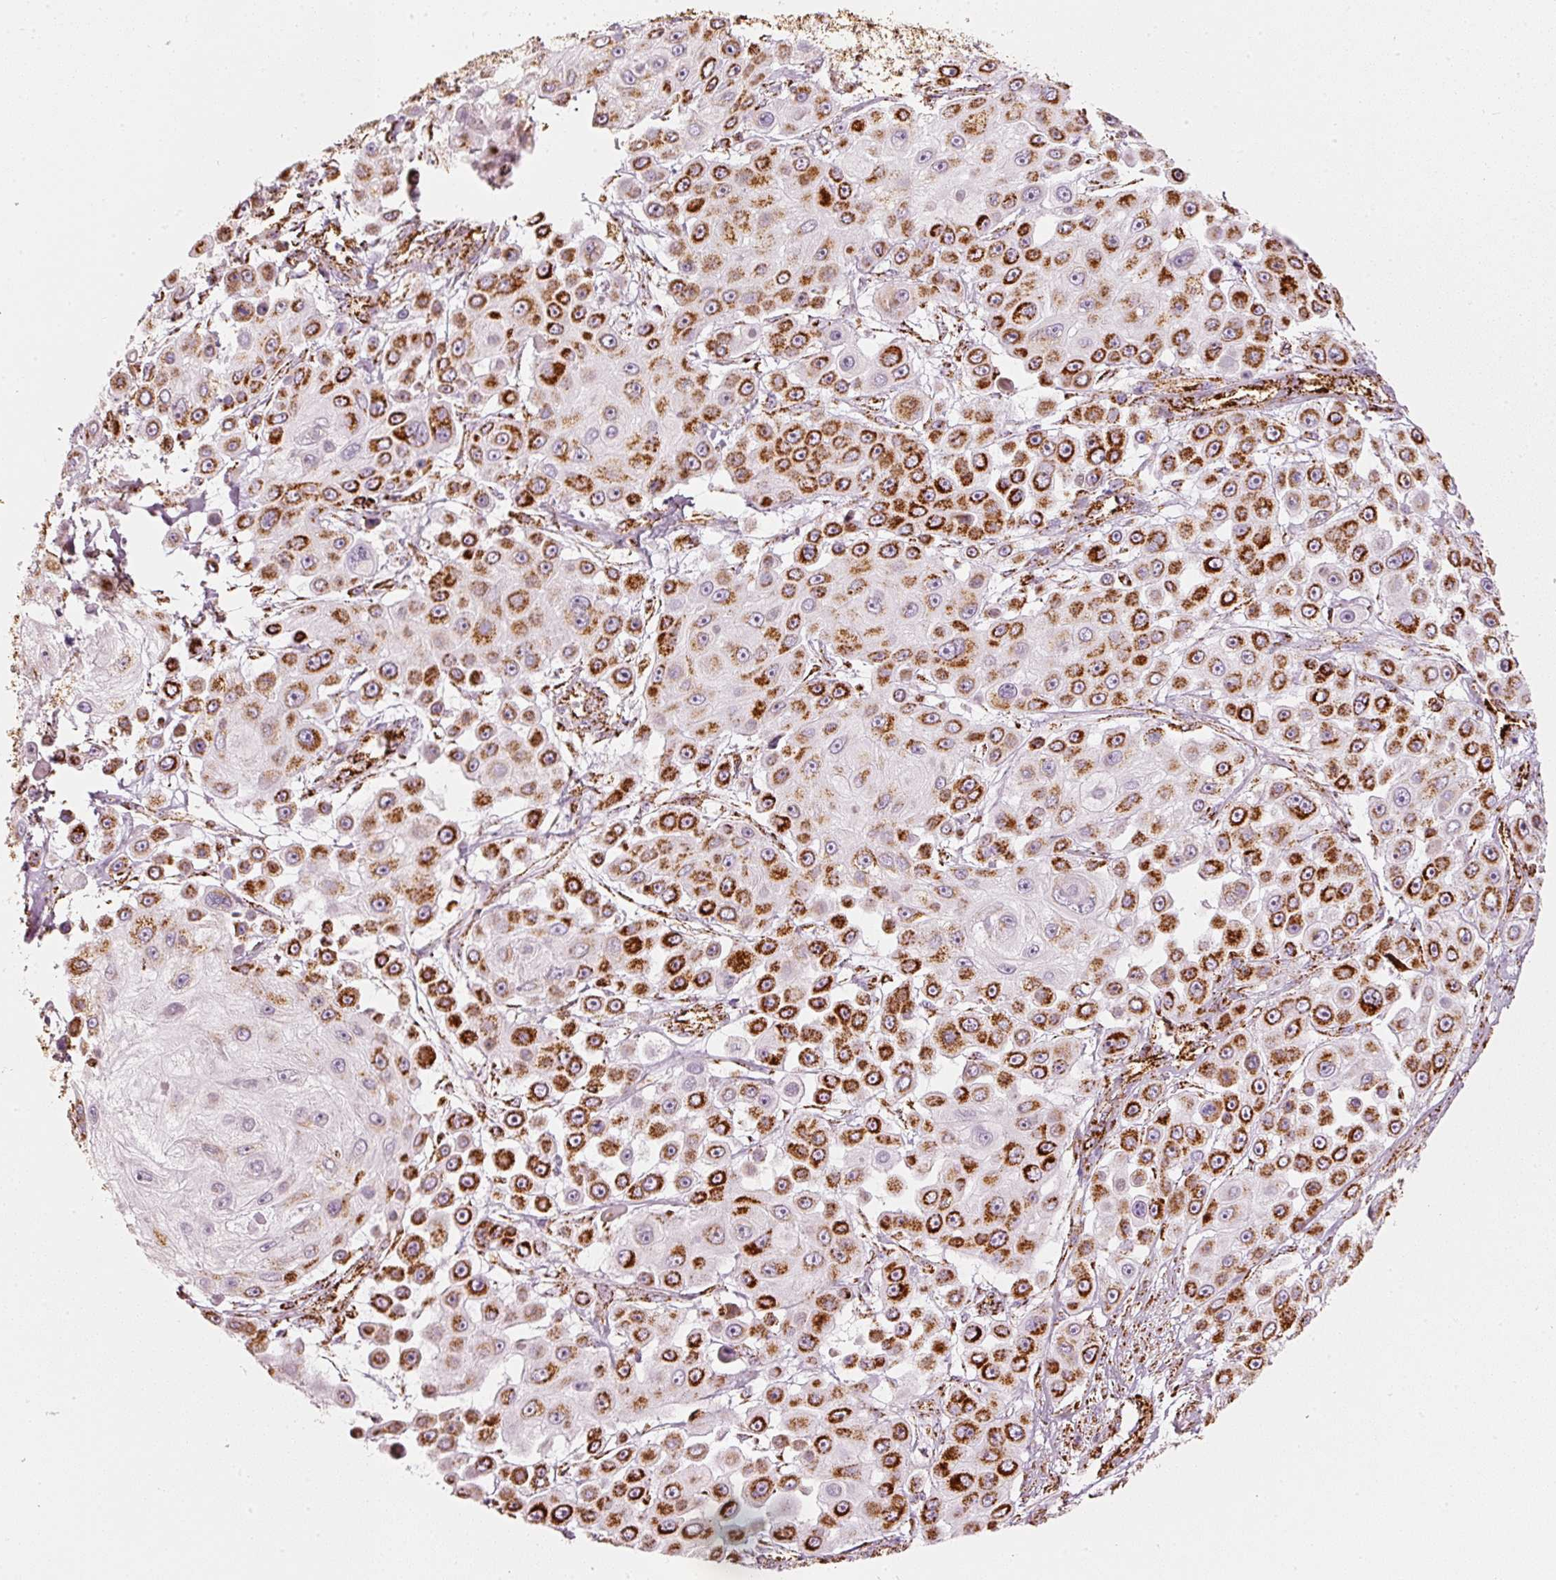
{"staining": {"intensity": "strong", "quantity": ">75%", "location": "cytoplasmic/membranous"}, "tissue": "skin cancer", "cell_type": "Tumor cells", "image_type": "cancer", "snomed": [{"axis": "morphology", "description": "Squamous cell carcinoma, NOS"}, {"axis": "topography", "description": "Skin"}], "caption": "Squamous cell carcinoma (skin) was stained to show a protein in brown. There is high levels of strong cytoplasmic/membranous staining in about >75% of tumor cells.", "gene": "MT-CO2", "patient": {"sex": "male", "age": 67}}